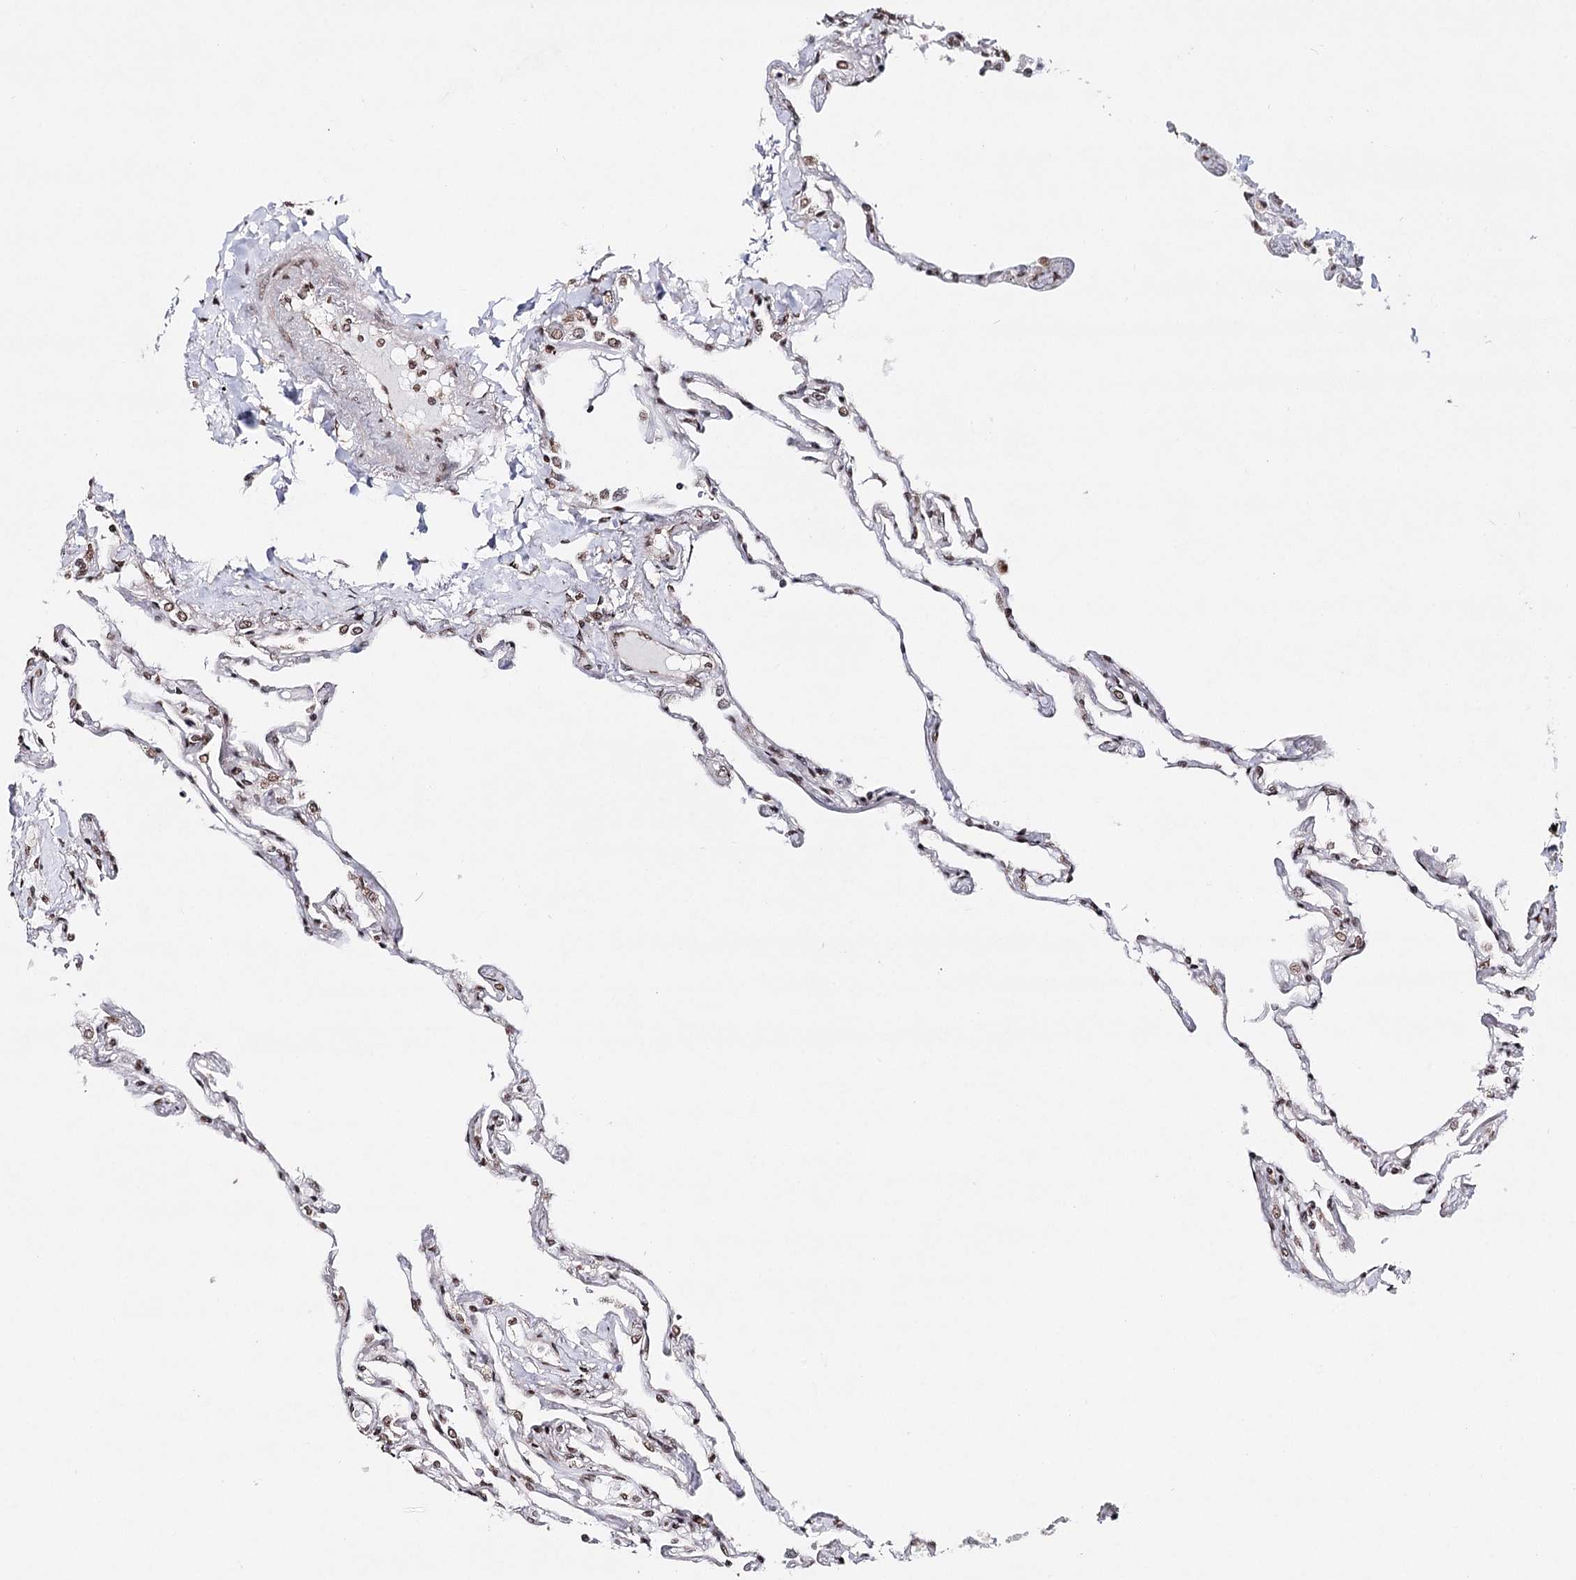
{"staining": {"intensity": "moderate", "quantity": ">75%", "location": "nuclear"}, "tissue": "lung", "cell_type": "Alveolar cells", "image_type": "normal", "snomed": [{"axis": "morphology", "description": "Normal tissue, NOS"}, {"axis": "topography", "description": "Lung"}], "caption": "DAB (3,3'-diaminobenzidine) immunohistochemical staining of normal lung reveals moderate nuclear protein positivity in about >75% of alveolar cells.", "gene": "PDCD4", "patient": {"sex": "female", "age": 67}}